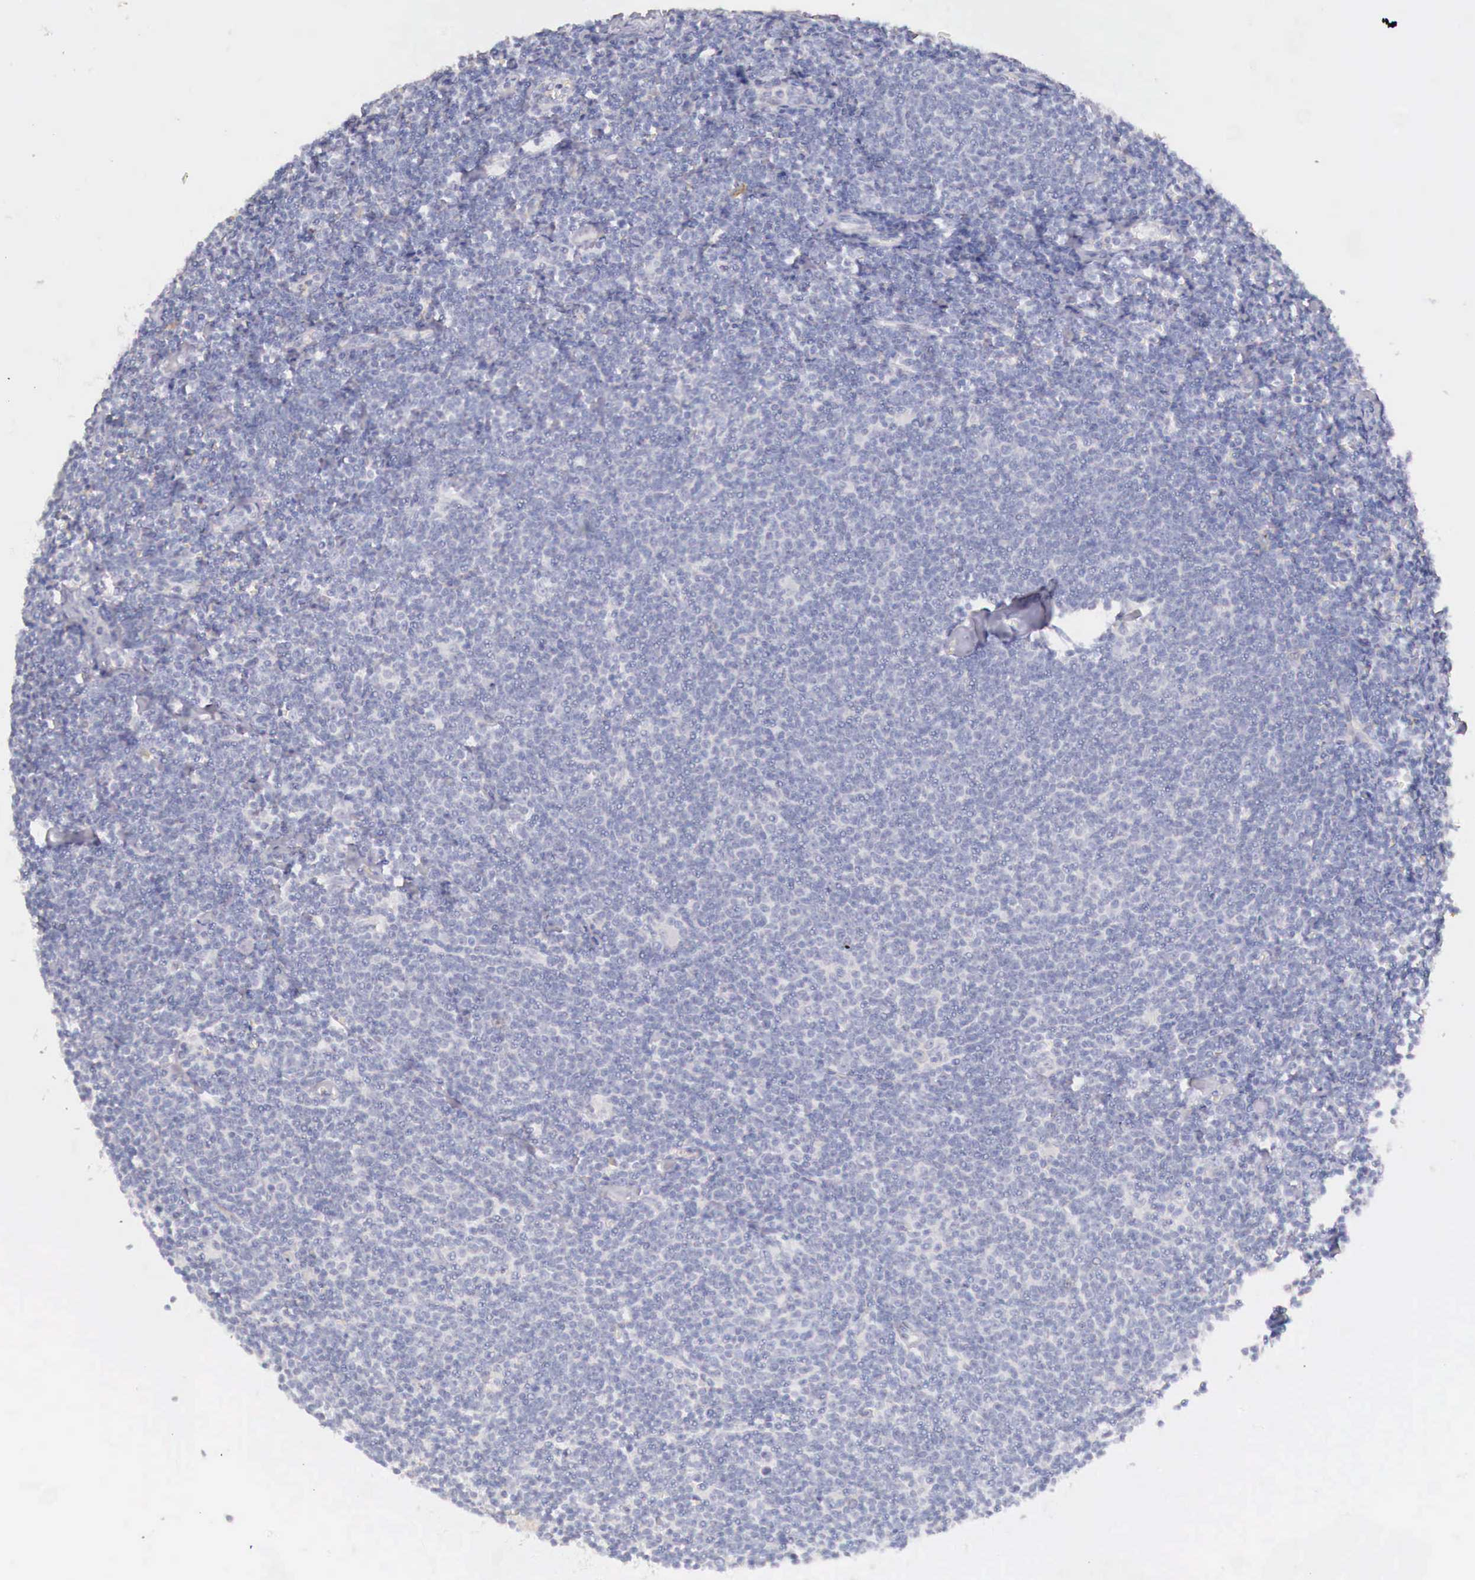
{"staining": {"intensity": "negative", "quantity": "none", "location": "none"}, "tissue": "lymphoma", "cell_type": "Tumor cells", "image_type": "cancer", "snomed": [{"axis": "morphology", "description": "Malignant lymphoma, non-Hodgkin's type, Low grade"}, {"axis": "topography", "description": "Lymph node"}], "caption": "Immunohistochemistry image of neoplastic tissue: human lymphoma stained with DAB reveals no significant protein positivity in tumor cells. (DAB immunohistochemistry (IHC) with hematoxylin counter stain).", "gene": "ITIH6", "patient": {"sex": "male", "age": 65}}